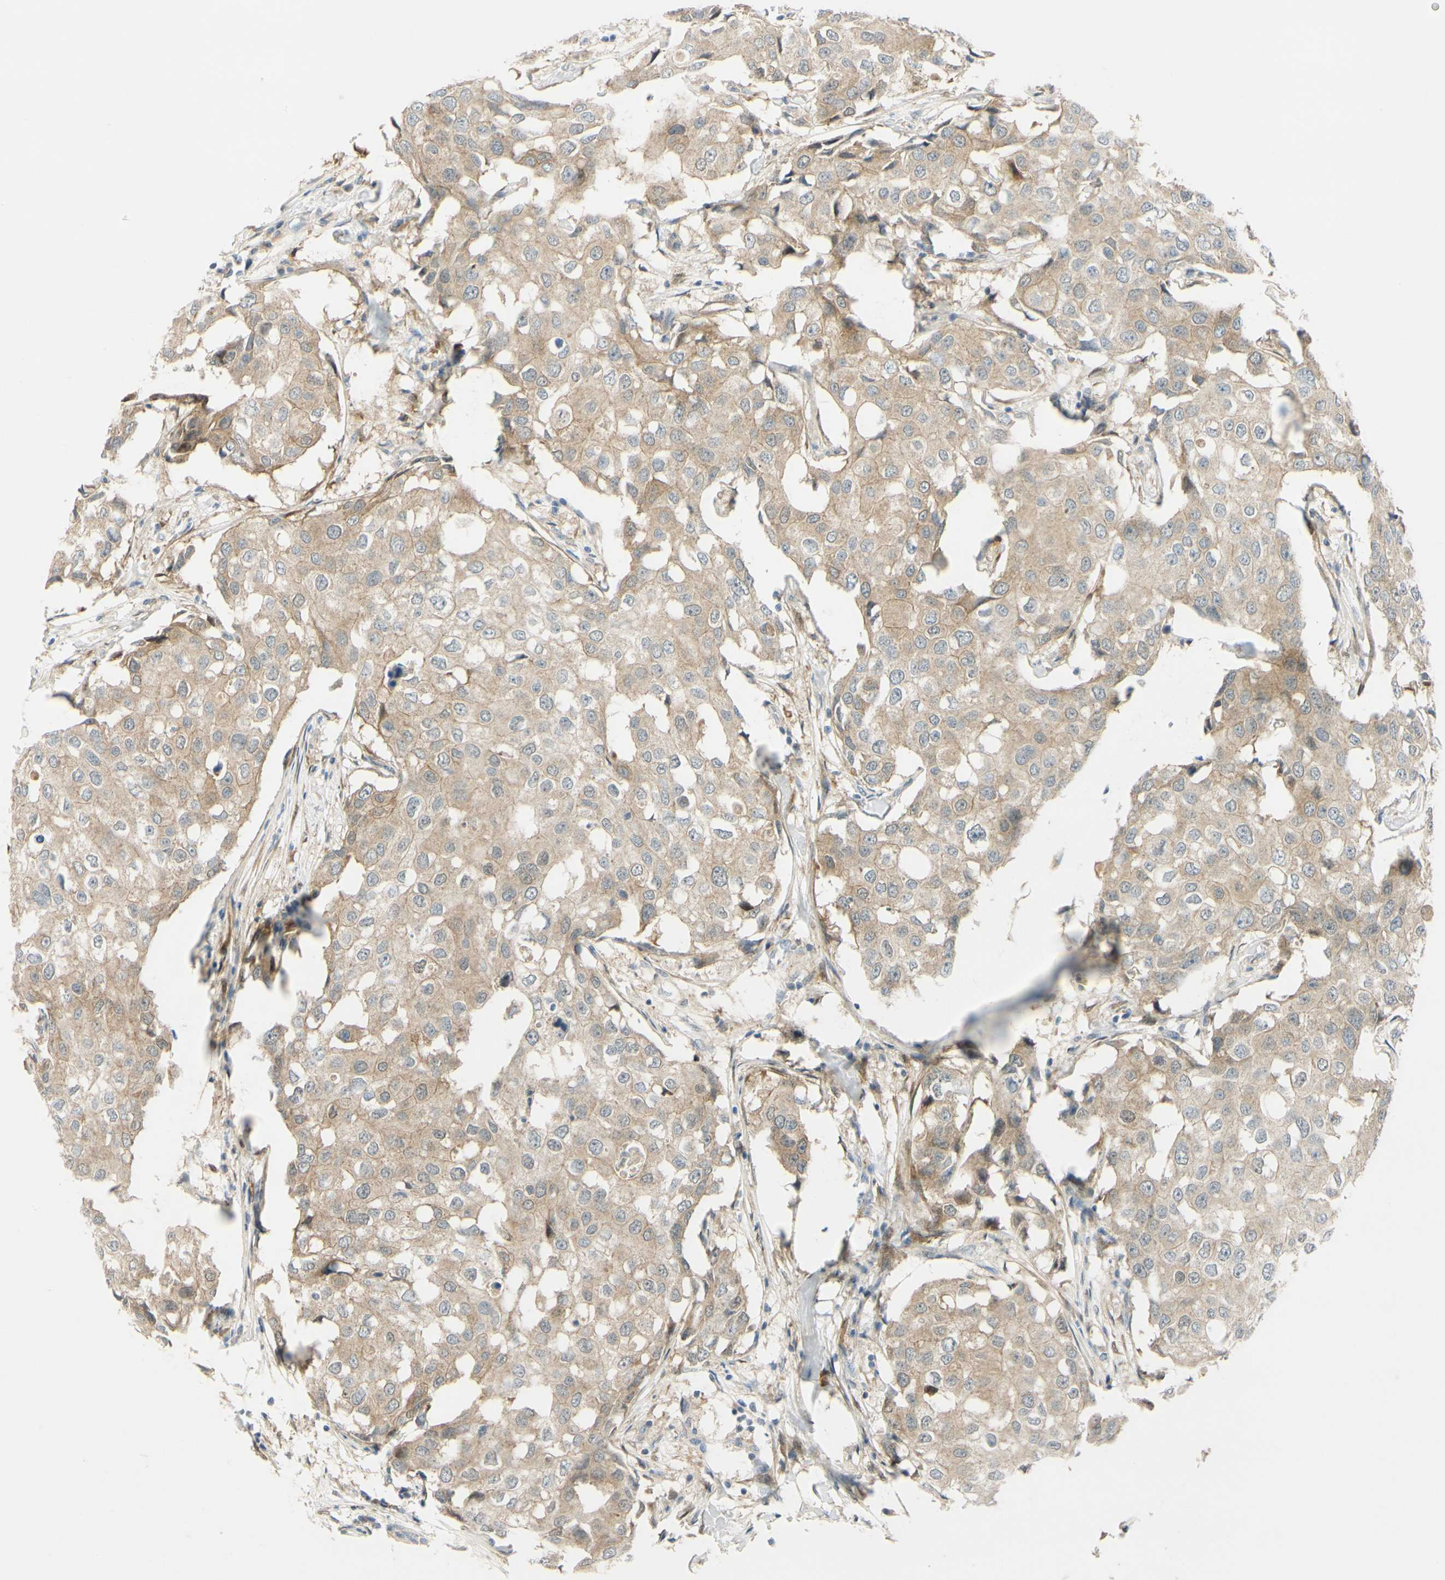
{"staining": {"intensity": "weak", "quantity": ">75%", "location": "cytoplasmic/membranous"}, "tissue": "breast cancer", "cell_type": "Tumor cells", "image_type": "cancer", "snomed": [{"axis": "morphology", "description": "Duct carcinoma"}, {"axis": "topography", "description": "Breast"}], "caption": "A high-resolution image shows IHC staining of intraductal carcinoma (breast), which shows weak cytoplasmic/membranous expression in approximately >75% of tumor cells.", "gene": "FHL2", "patient": {"sex": "female", "age": 27}}